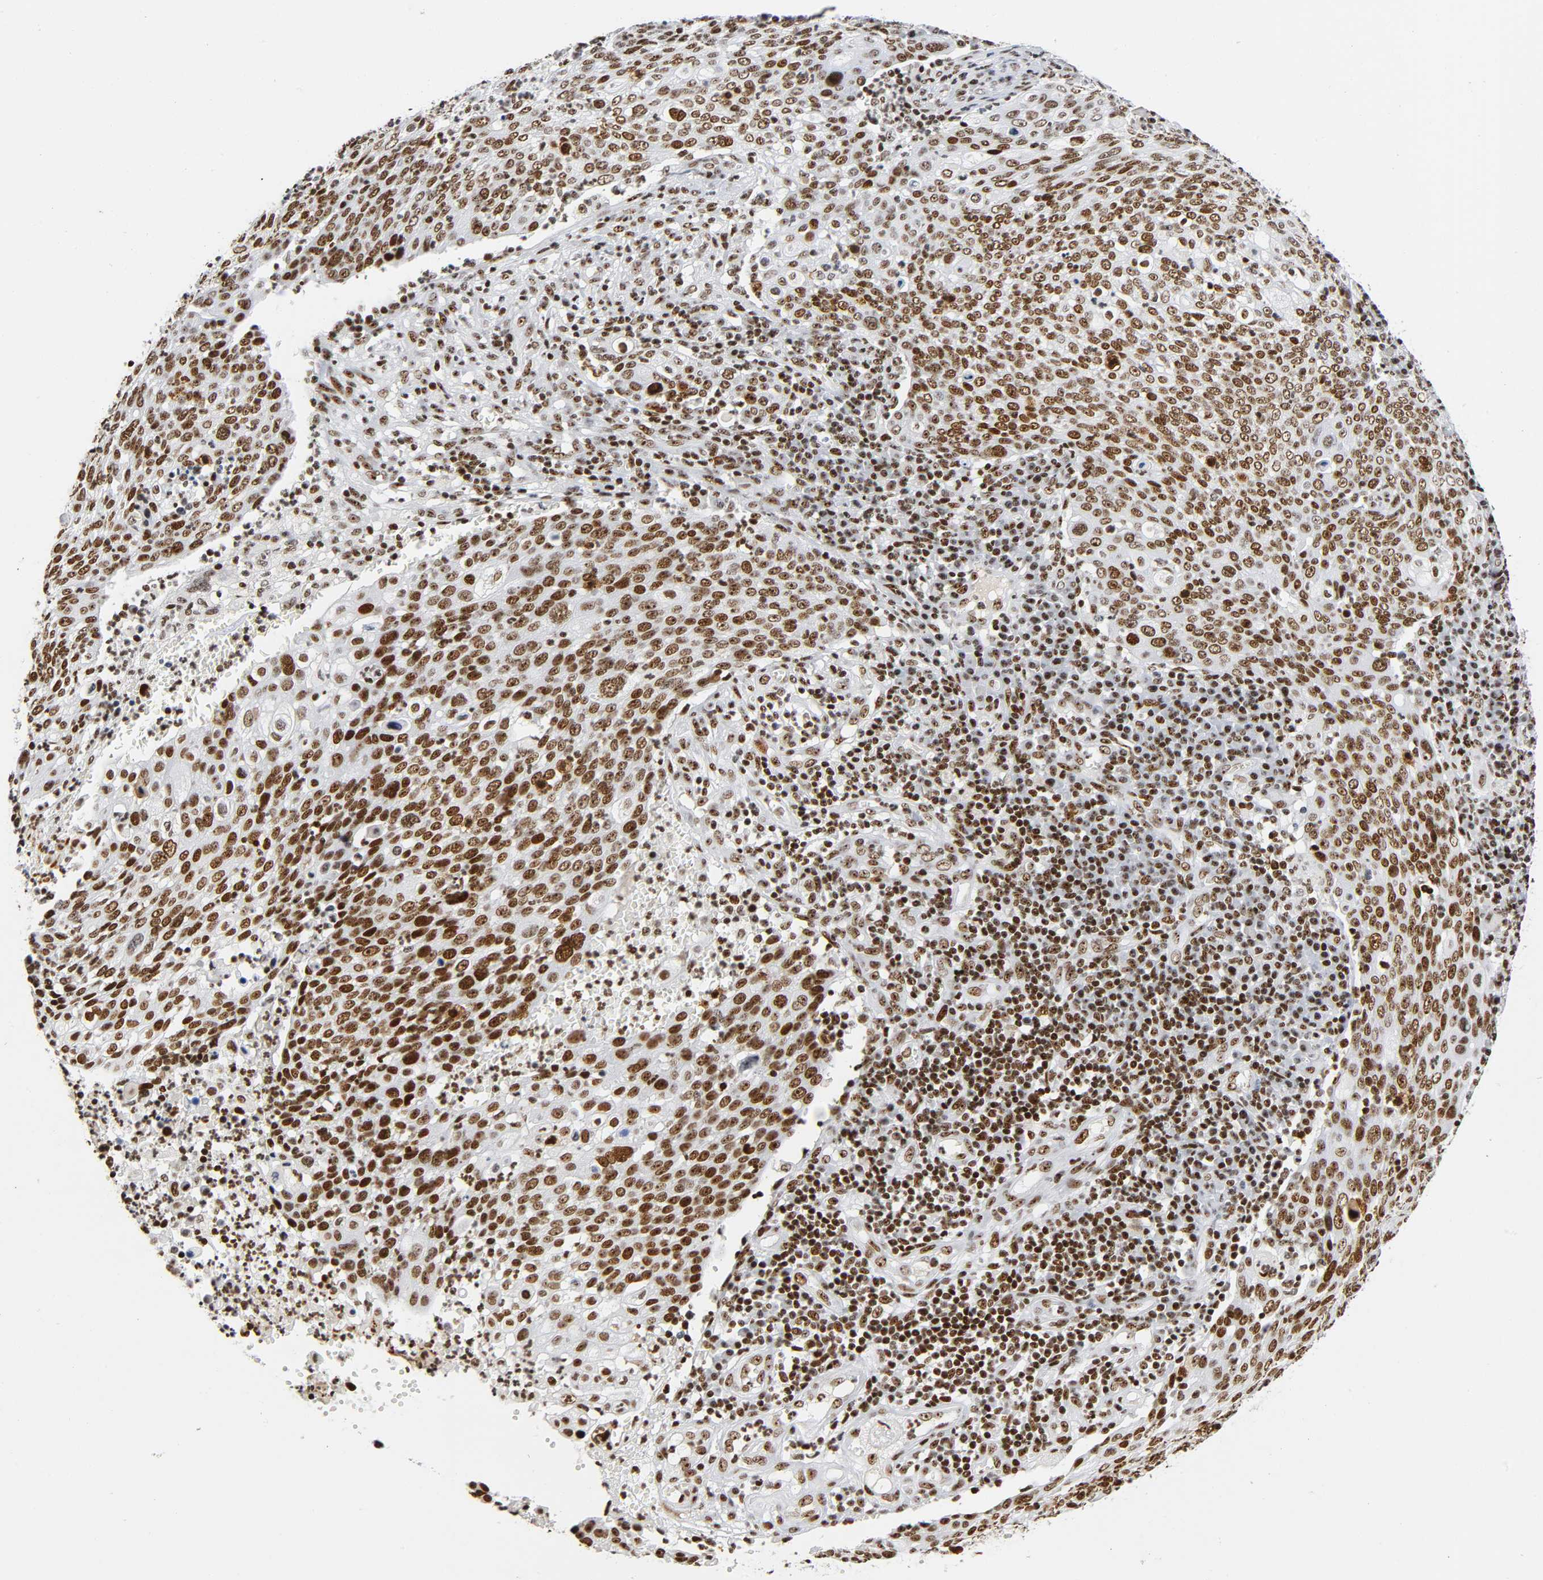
{"staining": {"intensity": "strong", "quantity": ">75%", "location": "nuclear"}, "tissue": "cervical cancer", "cell_type": "Tumor cells", "image_type": "cancer", "snomed": [{"axis": "morphology", "description": "Squamous cell carcinoma, NOS"}, {"axis": "topography", "description": "Cervix"}], "caption": "DAB immunohistochemical staining of human squamous cell carcinoma (cervical) shows strong nuclear protein expression in about >75% of tumor cells.", "gene": "UBTF", "patient": {"sex": "female", "age": 40}}